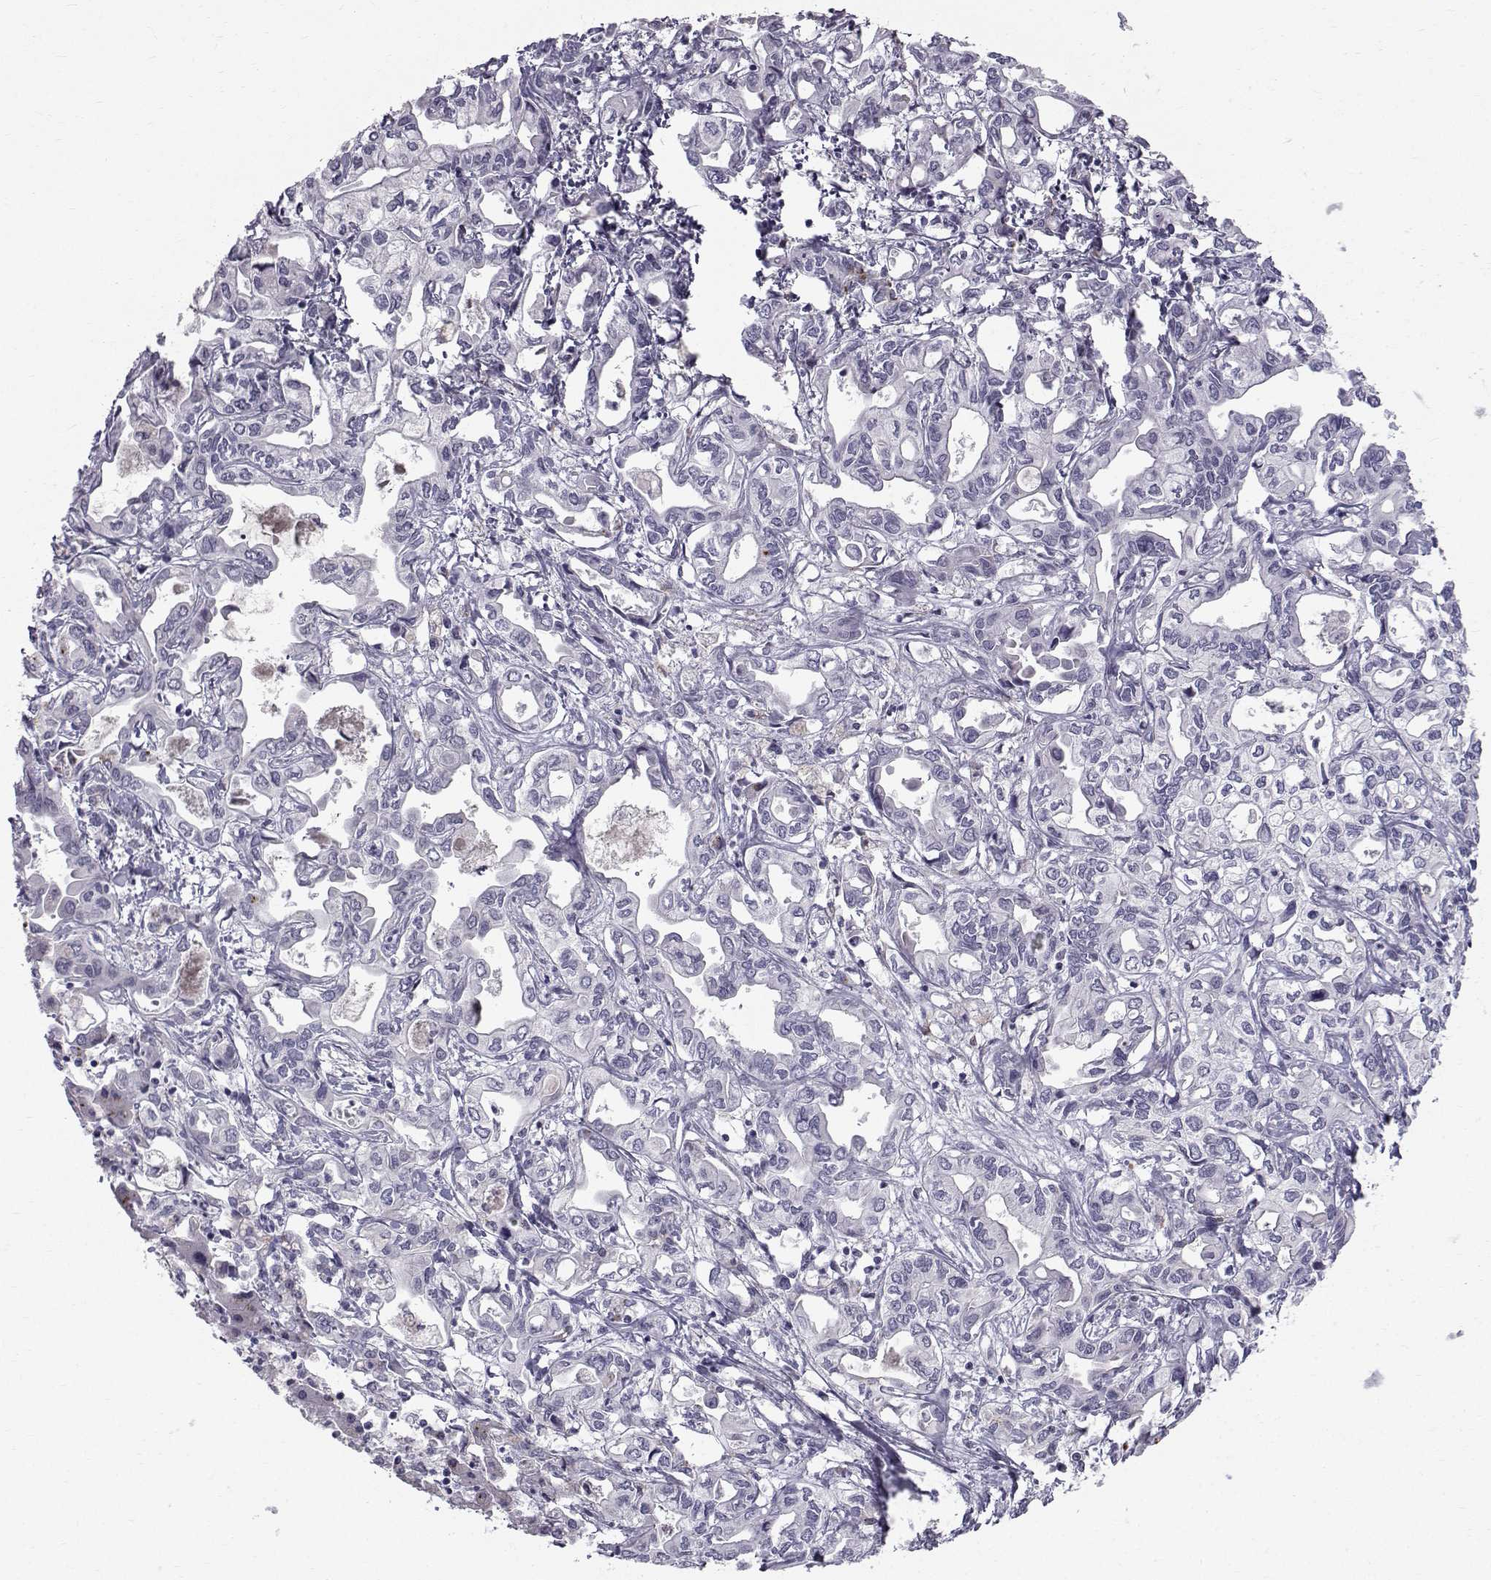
{"staining": {"intensity": "negative", "quantity": "none", "location": "none"}, "tissue": "liver cancer", "cell_type": "Tumor cells", "image_type": "cancer", "snomed": [{"axis": "morphology", "description": "Cholangiocarcinoma"}, {"axis": "topography", "description": "Liver"}], "caption": "Tumor cells are negative for protein expression in human liver cancer.", "gene": "CALCR", "patient": {"sex": "female", "age": 64}}